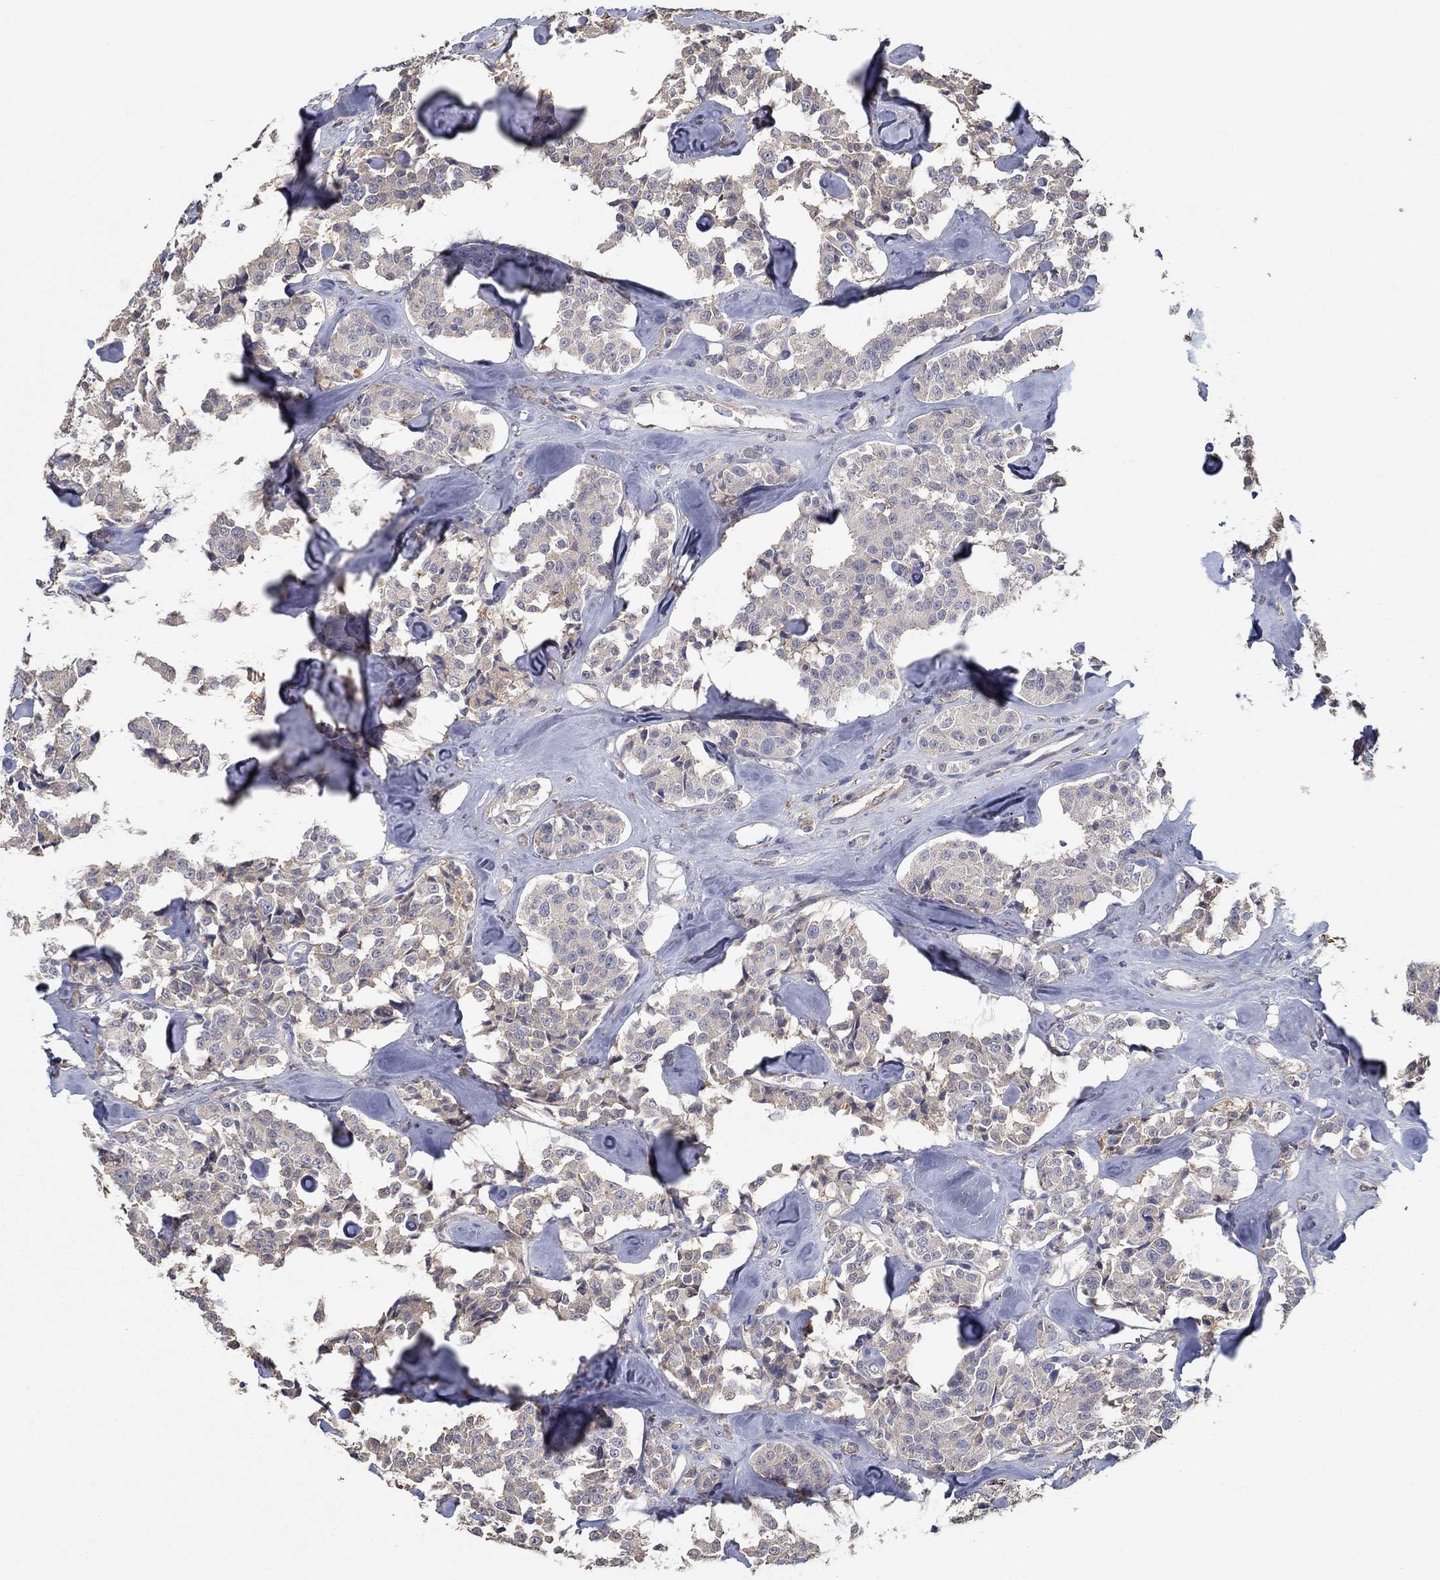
{"staining": {"intensity": "negative", "quantity": "none", "location": "none"}, "tissue": "carcinoid", "cell_type": "Tumor cells", "image_type": "cancer", "snomed": [{"axis": "morphology", "description": "Carcinoid, malignant, NOS"}, {"axis": "topography", "description": "Pancreas"}], "caption": "The photomicrograph reveals no staining of tumor cells in carcinoid.", "gene": "IL10", "patient": {"sex": "male", "age": 41}}